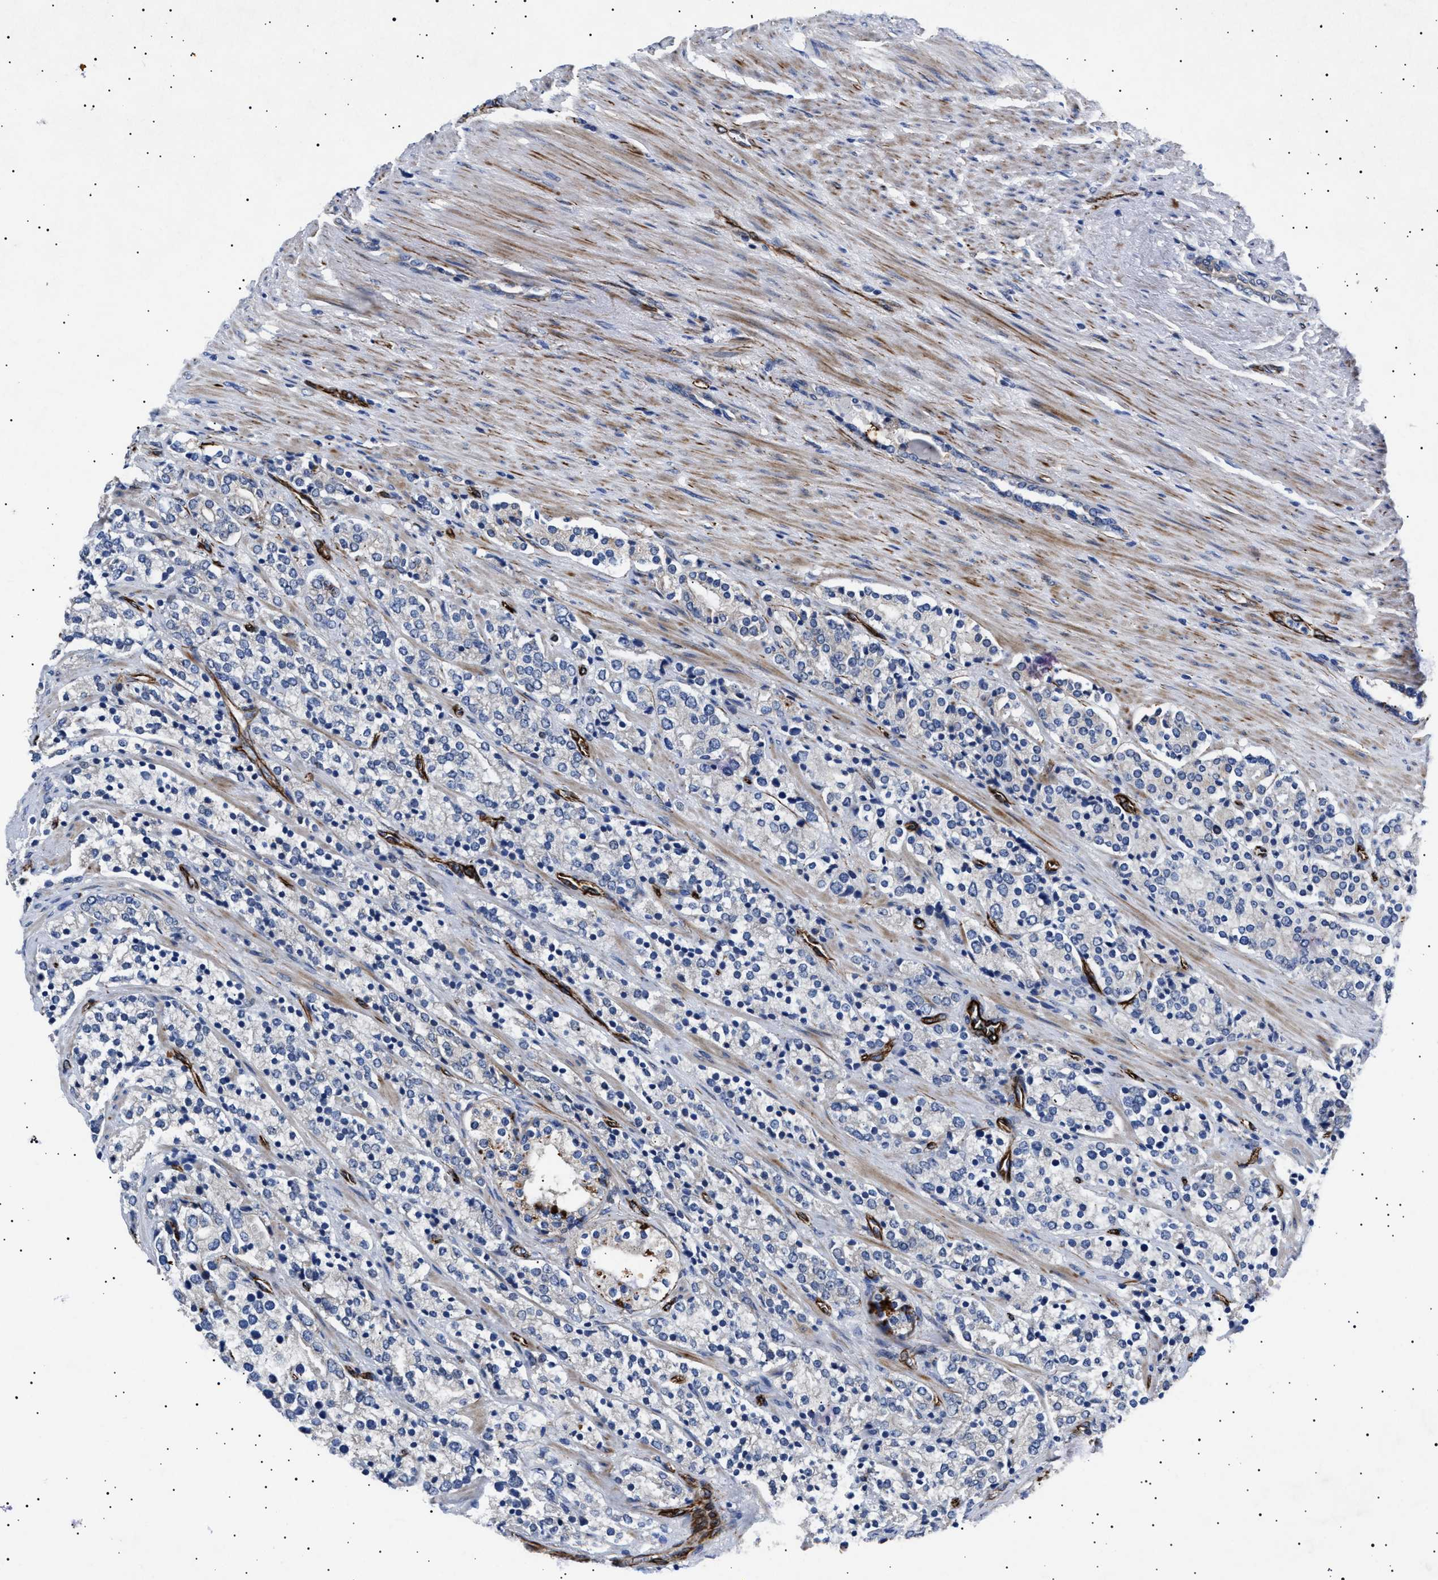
{"staining": {"intensity": "negative", "quantity": "none", "location": "none"}, "tissue": "prostate cancer", "cell_type": "Tumor cells", "image_type": "cancer", "snomed": [{"axis": "morphology", "description": "Adenocarcinoma, High grade"}, {"axis": "topography", "description": "Prostate"}], "caption": "Immunohistochemistry of prostate cancer shows no staining in tumor cells.", "gene": "OLFML2A", "patient": {"sex": "male", "age": 71}}